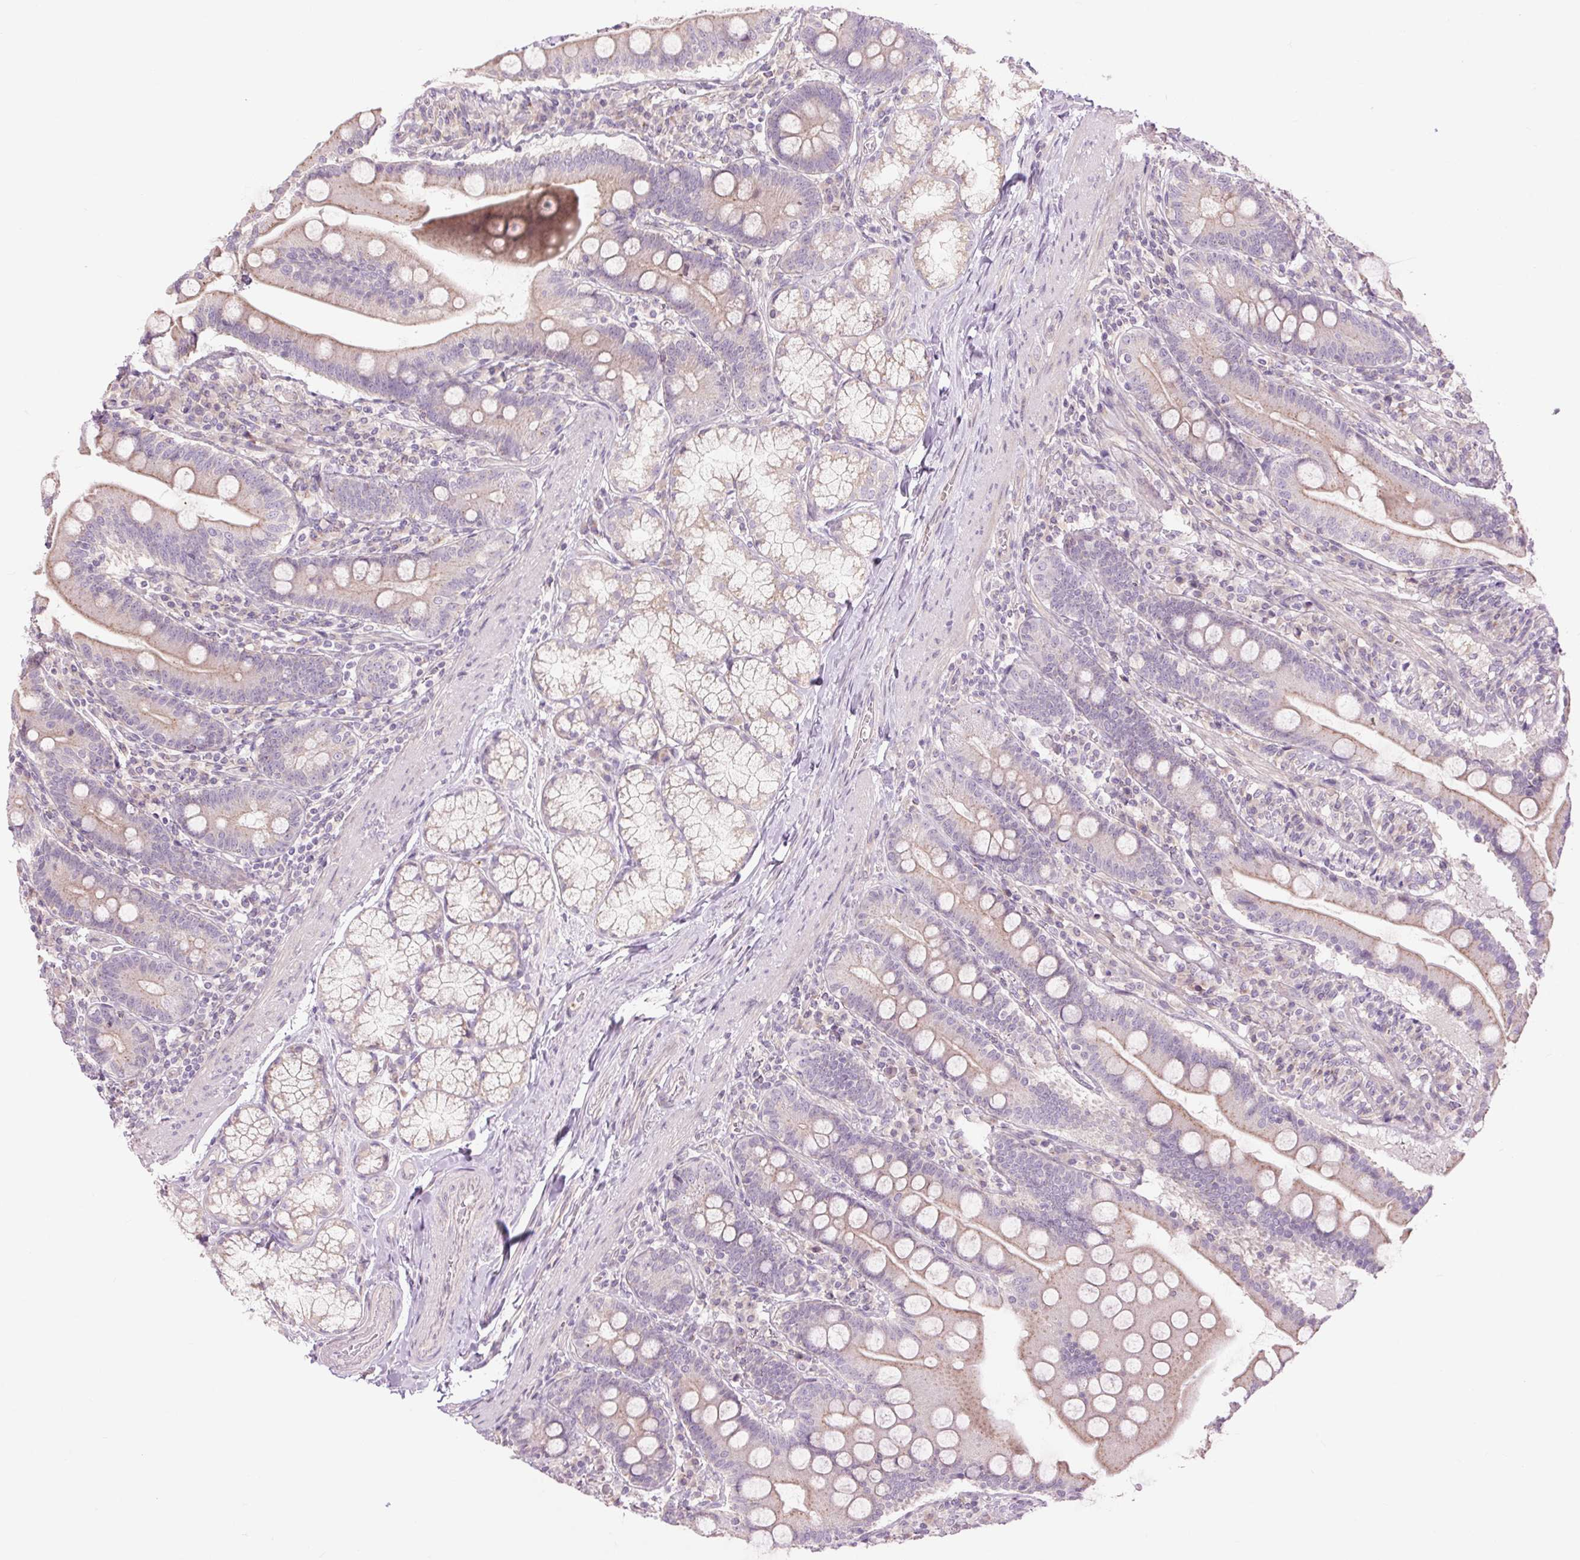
{"staining": {"intensity": "weak", "quantity": "25%-75%", "location": "cytoplasmic/membranous"}, "tissue": "duodenum", "cell_type": "Glandular cells", "image_type": "normal", "snomed": [{"axis": "morphology", "description": "Normal tissue, NOS"}, {"axis": "topography", "description": "Duodenum"}], "caption": "This micrograph displays immunohistochemistry (IHC) staining of normal duodenum, with low weak cytoplasmic/membranous positivity in approximately 25%-75% of glandular cells.", "gene": "CTNNA3", "patient": {"sex": "female", "age": 67}}